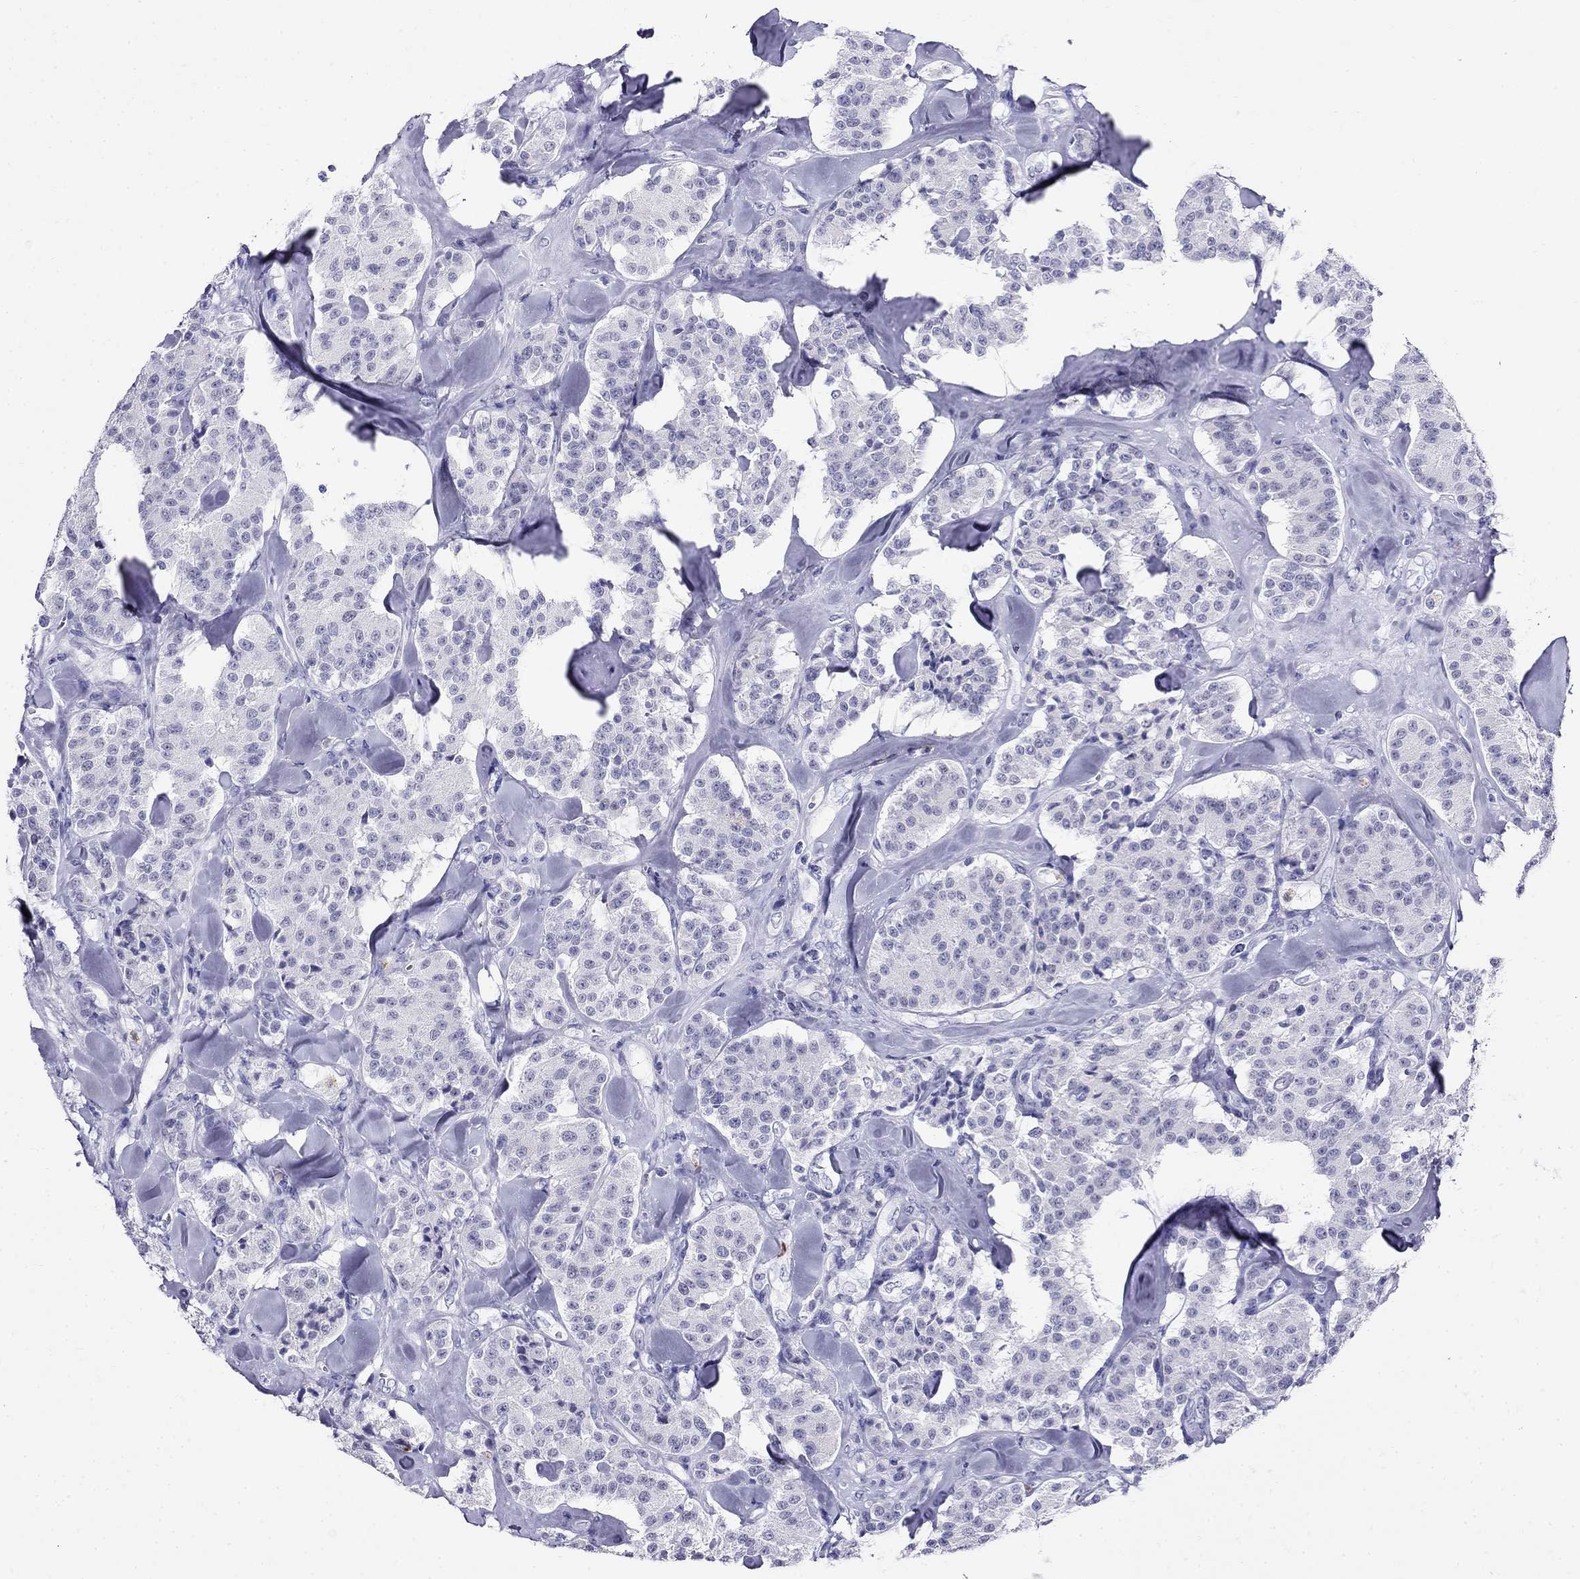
{"staining": {"intensity": "negative", "quantity": "none", "location": "none"}, "tissue": "carcinoid", "cell_type": "Tumor cells", "image_type": "cancer", "snomed": [{"axis": "morphology", "description": "Carcinoid, malignant, NOS"}, {"axis": "topography", "description": "Pancreas"}], "caption": "This photomicrograph is of malignant carcinoid stained with IHC to label a protein in brown with the nuclei are counter-stained blue. There is no positivity in tumor cells.", "gene": "PPP1R36", "patient": {"sex": "male", "age": 41}}